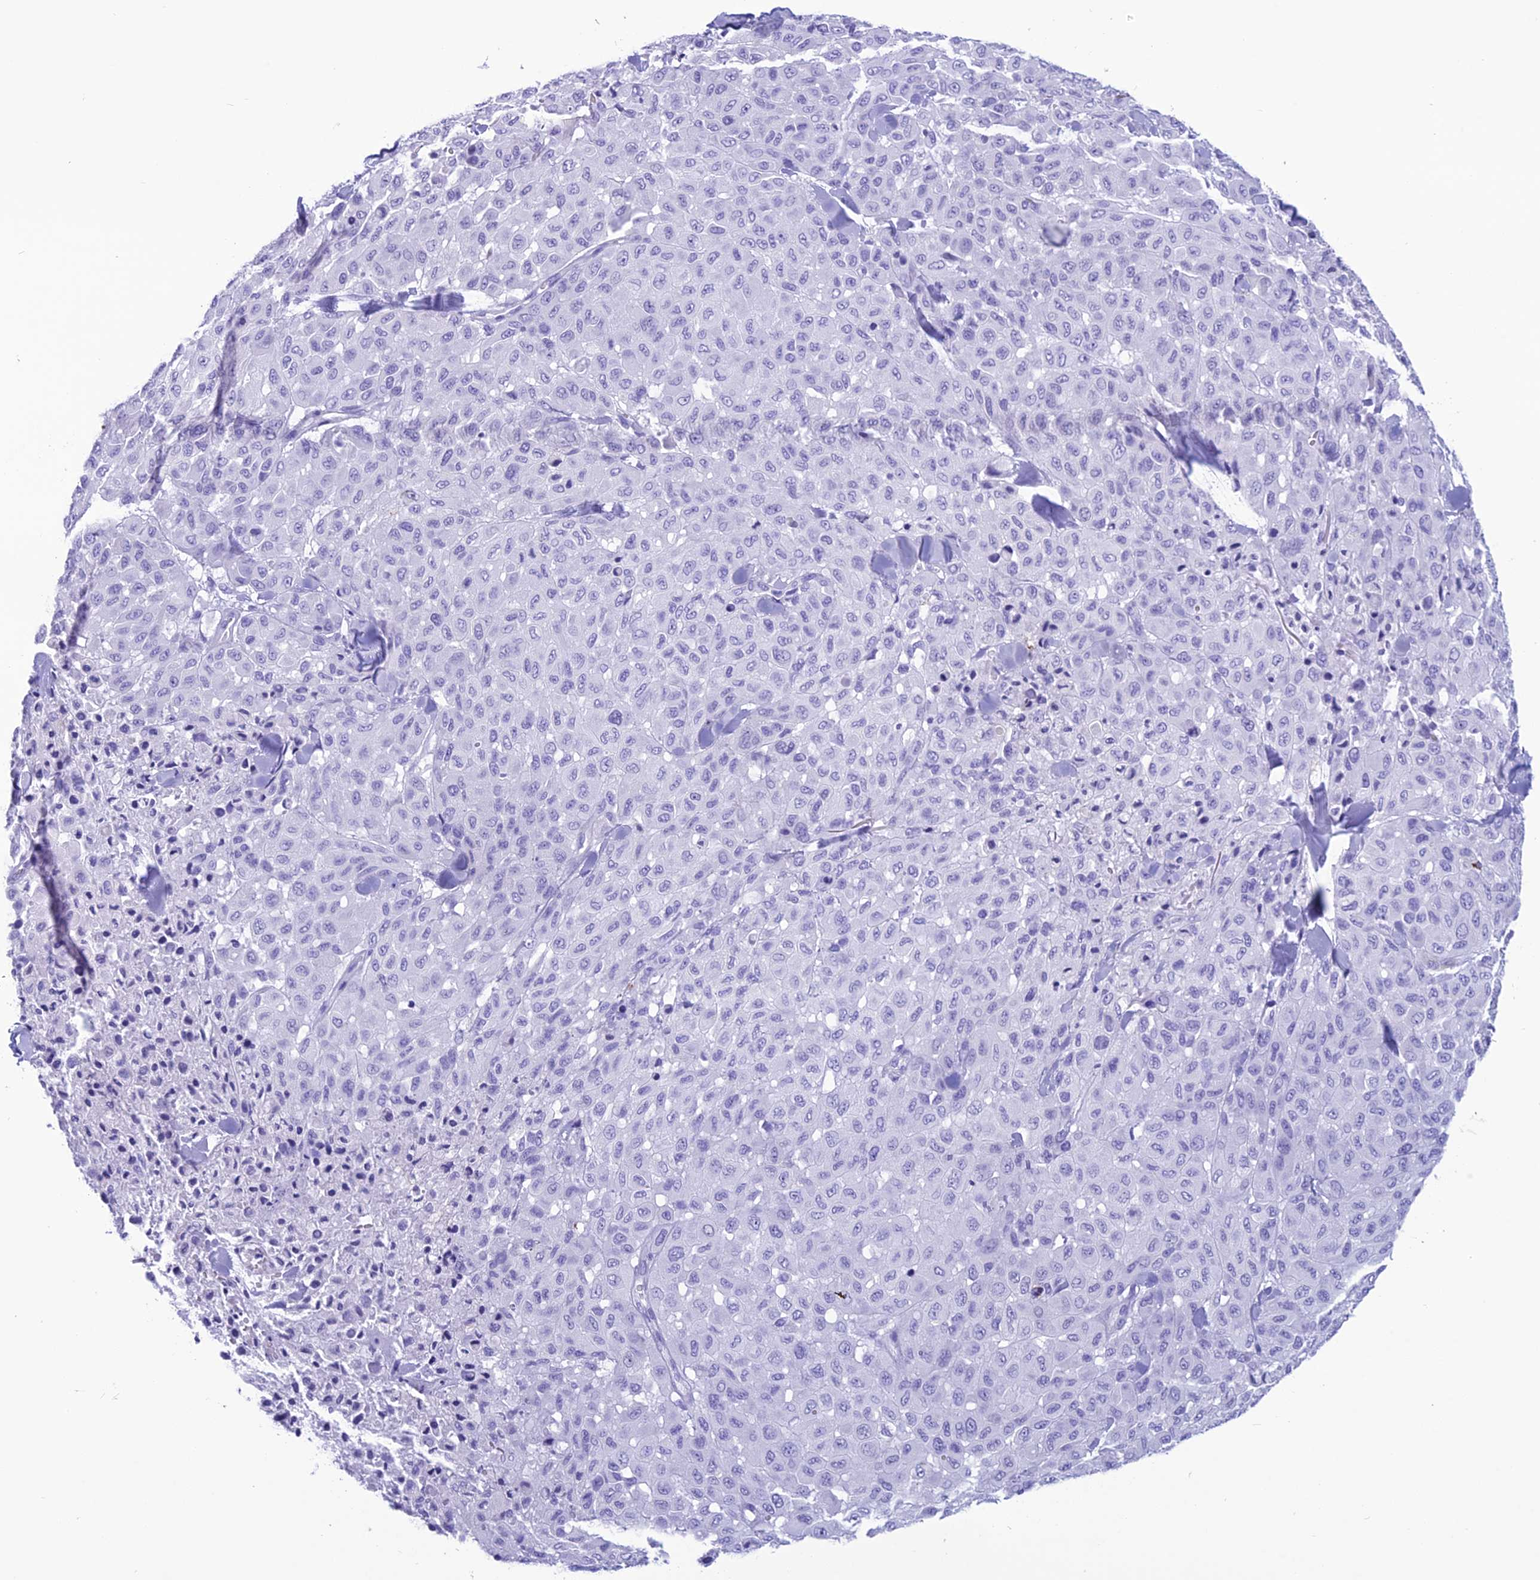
{"staining": {"intensity": "negative", "quantity": "none", "location": "none"}, "tissue": "melanoma", "cell_type": "Tumor cells", "image_type": "cancer", "snomed": [{"axis": "morphology", "description": "Malignant melanoma, Metastatic site"}, {"axis": "topography", "description": "Skin"}], "caption": "DAB (3,3'-diaminobenzidine) immunohistochemical staining of melanoma reveals no significant staining in tumor cells.", "gene": "TRAM1L1", "patient": {"sex": "female", "age": 81}}